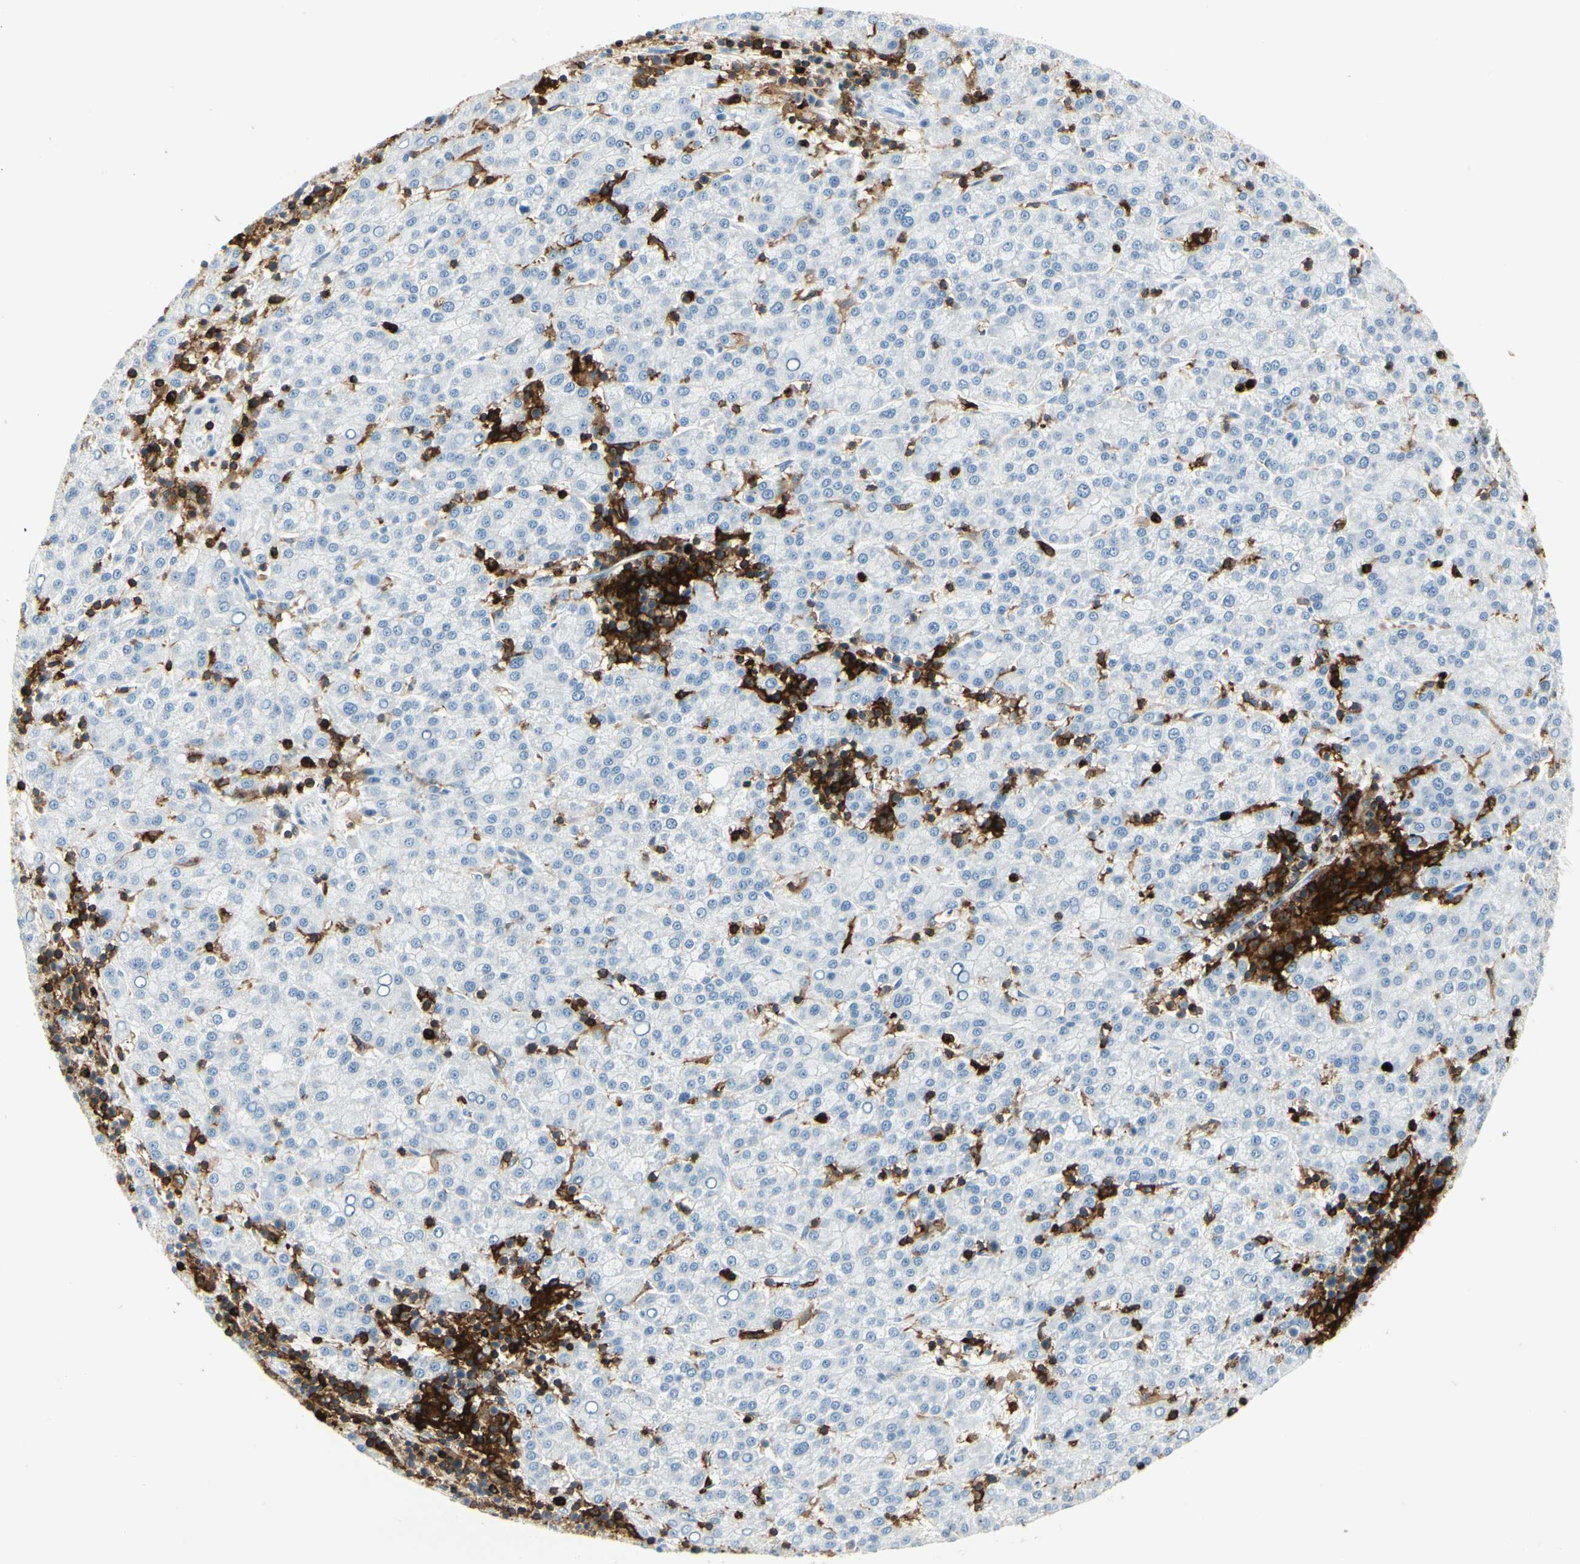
{"staining": {"intensity": "negative", "quantity": "none", "location": "none"}, "tissue": "liver cancer", "cell_type": "Tumor cells", "image_type": "cancer", "snomed": [{"axis": "morphology", "description": "Carcinoma, Hepatocellular, NOS"}, {"axis": "topography", "description": "Liver"}], "caption": "Immunohistochemistry image of neoplastic tissue: human liver cancer stained with DAB exhibits no significant protein staining in tumor cells.", "gene": "ITGB2", "patient": {"sex": "female", "age": 58}}